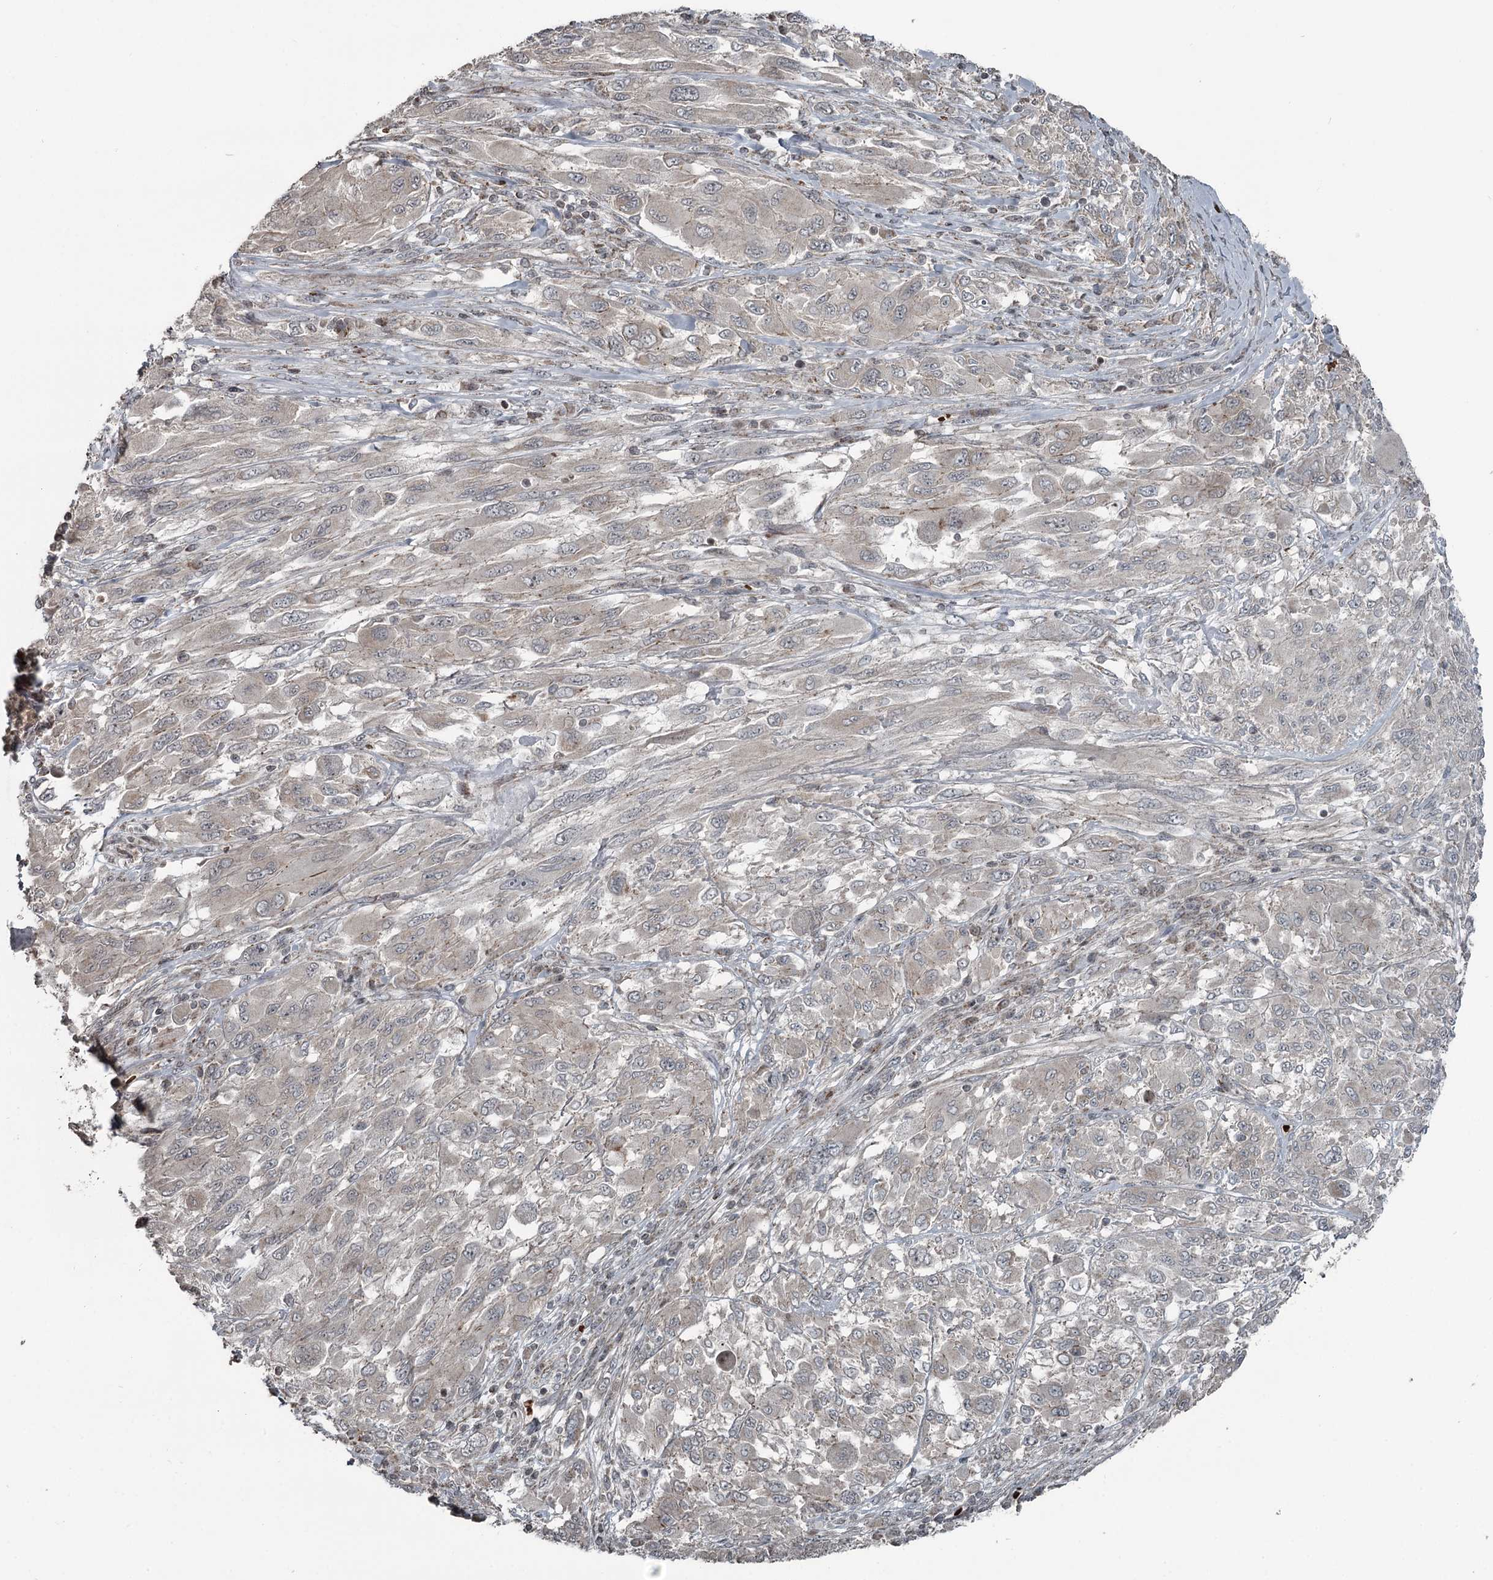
{"staining": {"intensity": "negative", "quantity": "none", "location": "none"}, "tissue": "melanoma", "cell_type": "Tumor cells", "image_type": "cancer", "snomed": [{"axis": "morphology", "description": "Malignant melanoma, NOS"}, {"axis": "topography", "description": "Skin"}], "caption": "This is an immunohistochemistry photomicrograph of human malignant melanoma. There is no expression in tumor cells.", "gene": "RASSF8", "patient": {"sex": "female", "age": 91}}